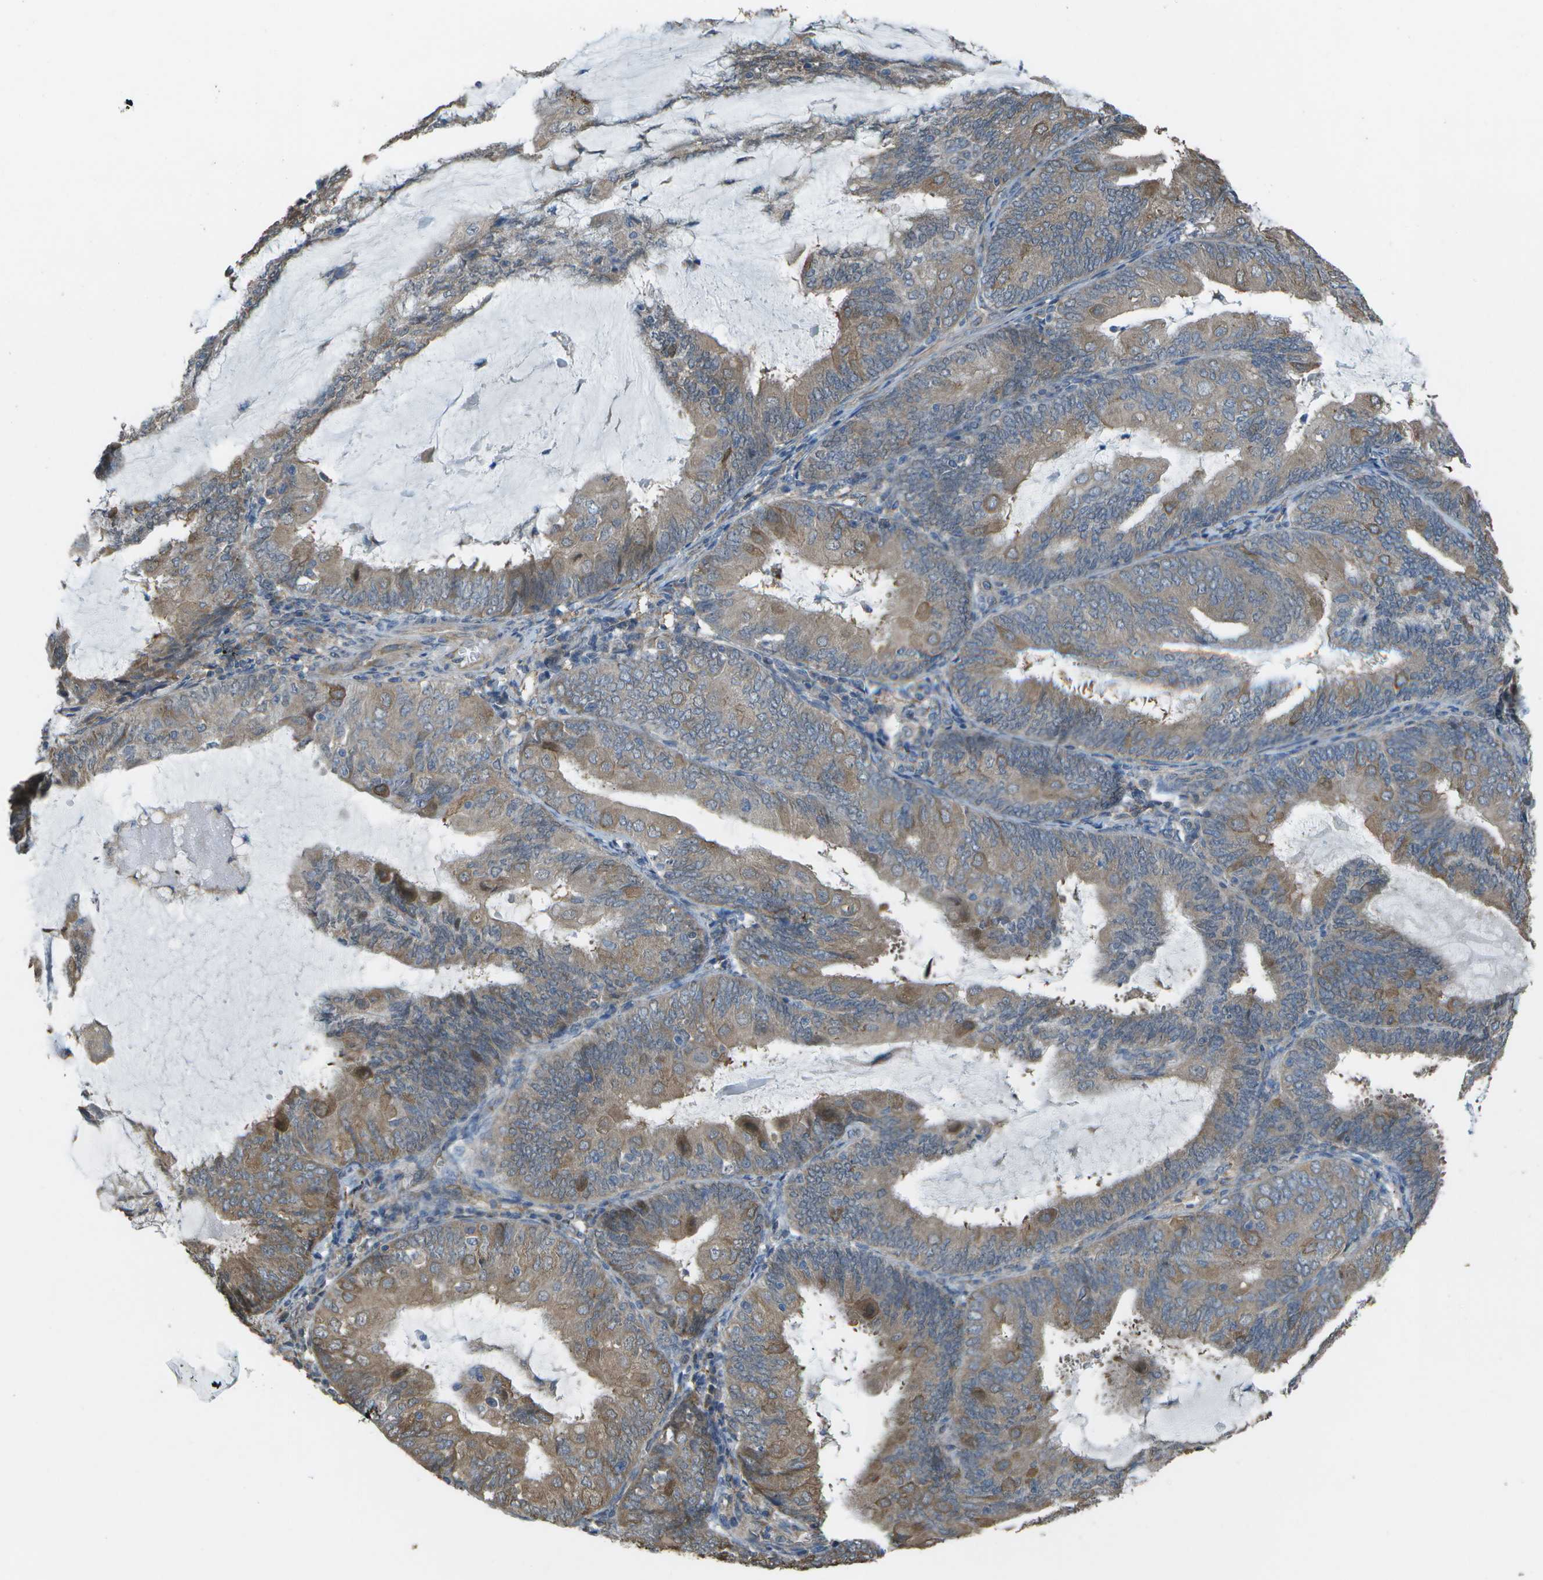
{"staining": {"intensity": "weak", "quantity": "25%-75%", "location": "cytoplasmic/membranous"}, "tissue": "endometrial cancer", "cell_type": "Tumor cells", "image_type": "cancer", "snomed": [{"axis": "morphology", "description": "Adenocarcinoma, NOS"}, {"axis": "topography", "description": "Endometrium"}], "caption": "Endometrial adenocarcinoma stained with a protein marker demonstrates weak staining in tumor cells.", "gene": "CLNS1A", "patient": {"sex": "female", "age": 81}}